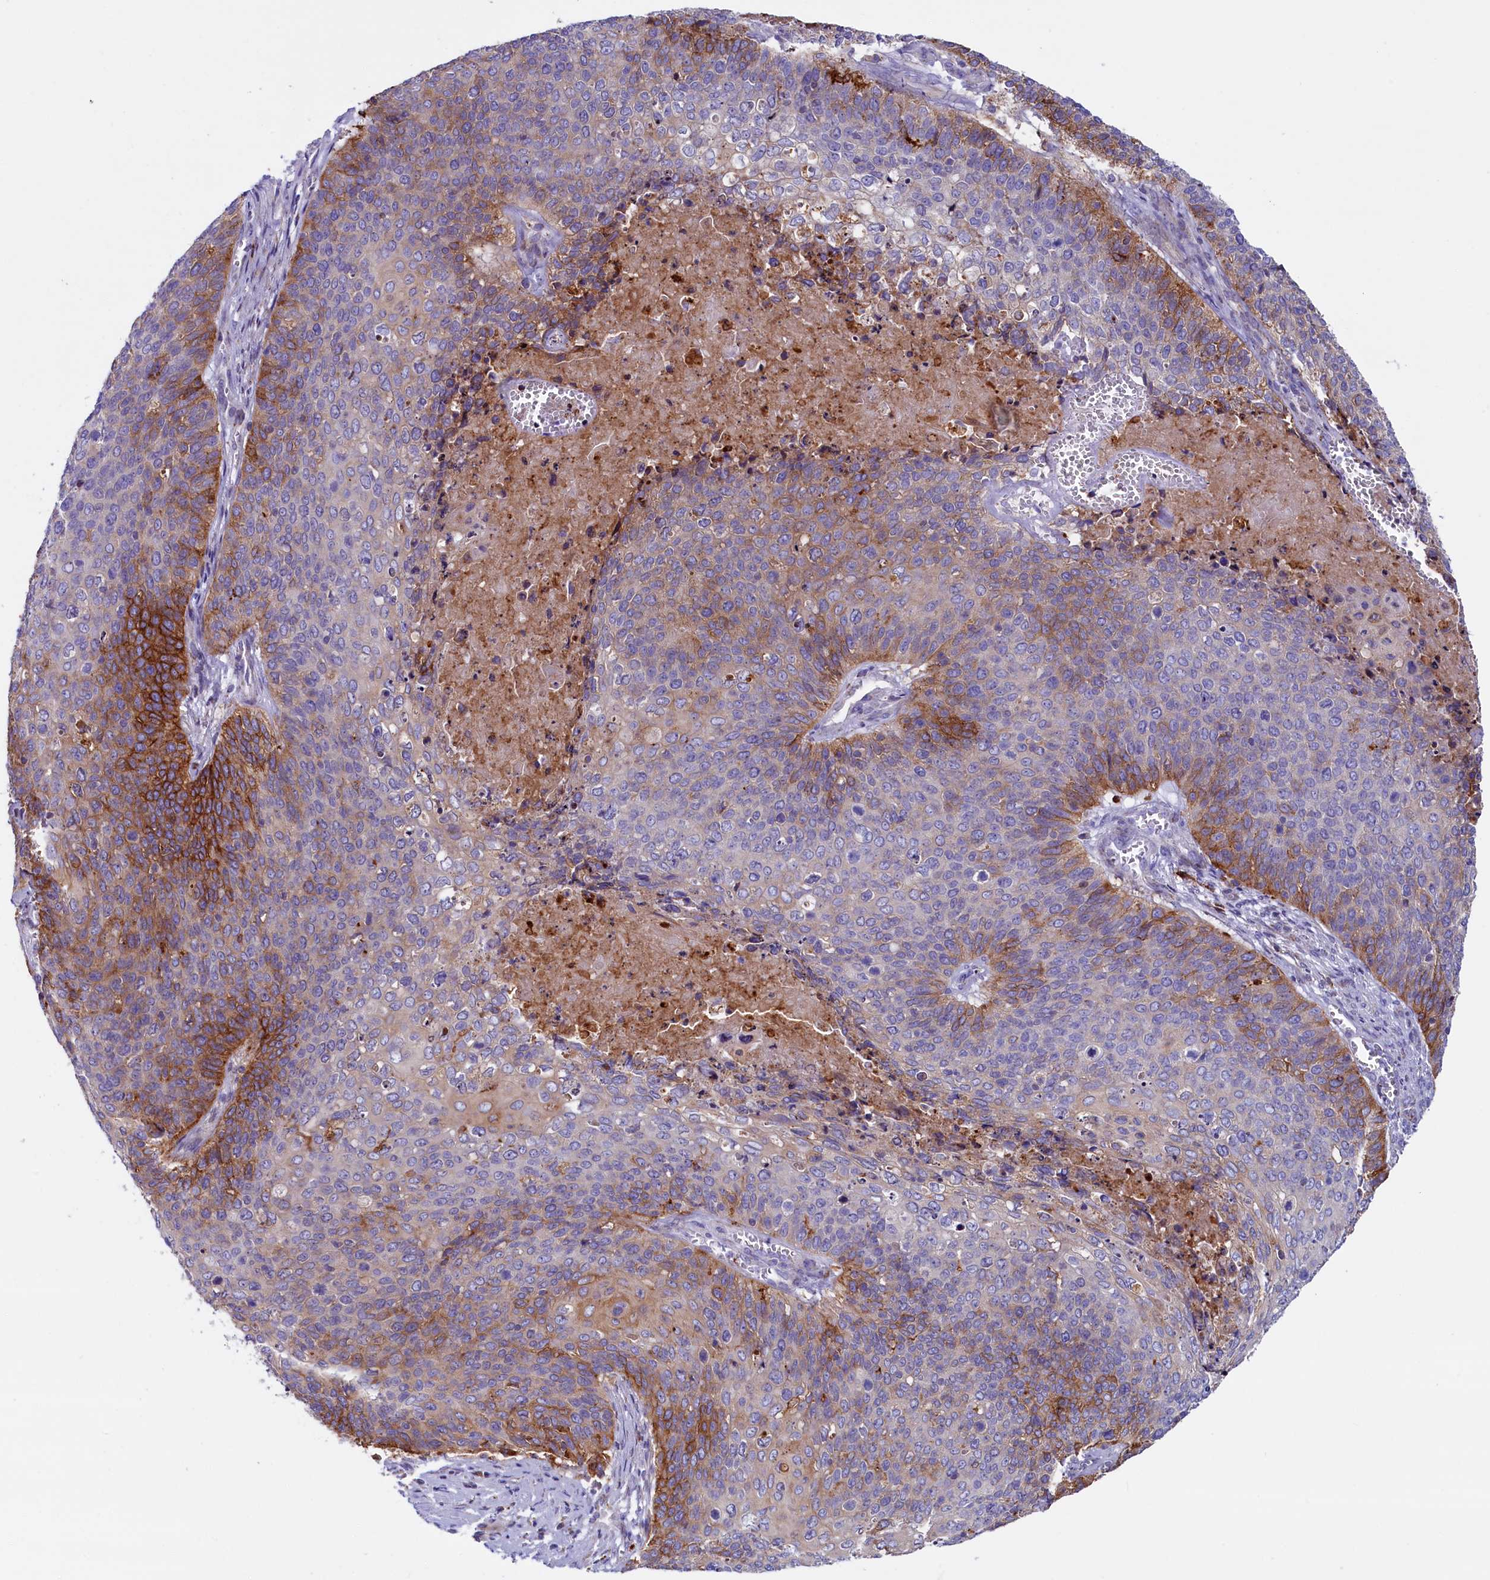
{"staining": {"intensity": "moderate", "quantity": "<25%", "location": "cytoplasmic/membranous"}, "tissue": "cervical cancer", "cell_type": "Tumor cells", "image_type": "cancer", "snomed": [{"axis": "morphology", "description": "Squamous cell carcinoma, NOS"}, {"axis": "topography", "description": "Cervix"}], "caption": "Protein expression by immunohistochemistry shows moderate cytoplasmic/membranous positivity in approximately <25% of tumor cells in cervical cancer (squamous cell carcinoma). The protein is stained brown, and the nuclei are stained in blue (DAB IHC with brightfield microscopy, high magnification).", "gene": "IL20RA", "patient": {"sex": "female", "age": 39}}